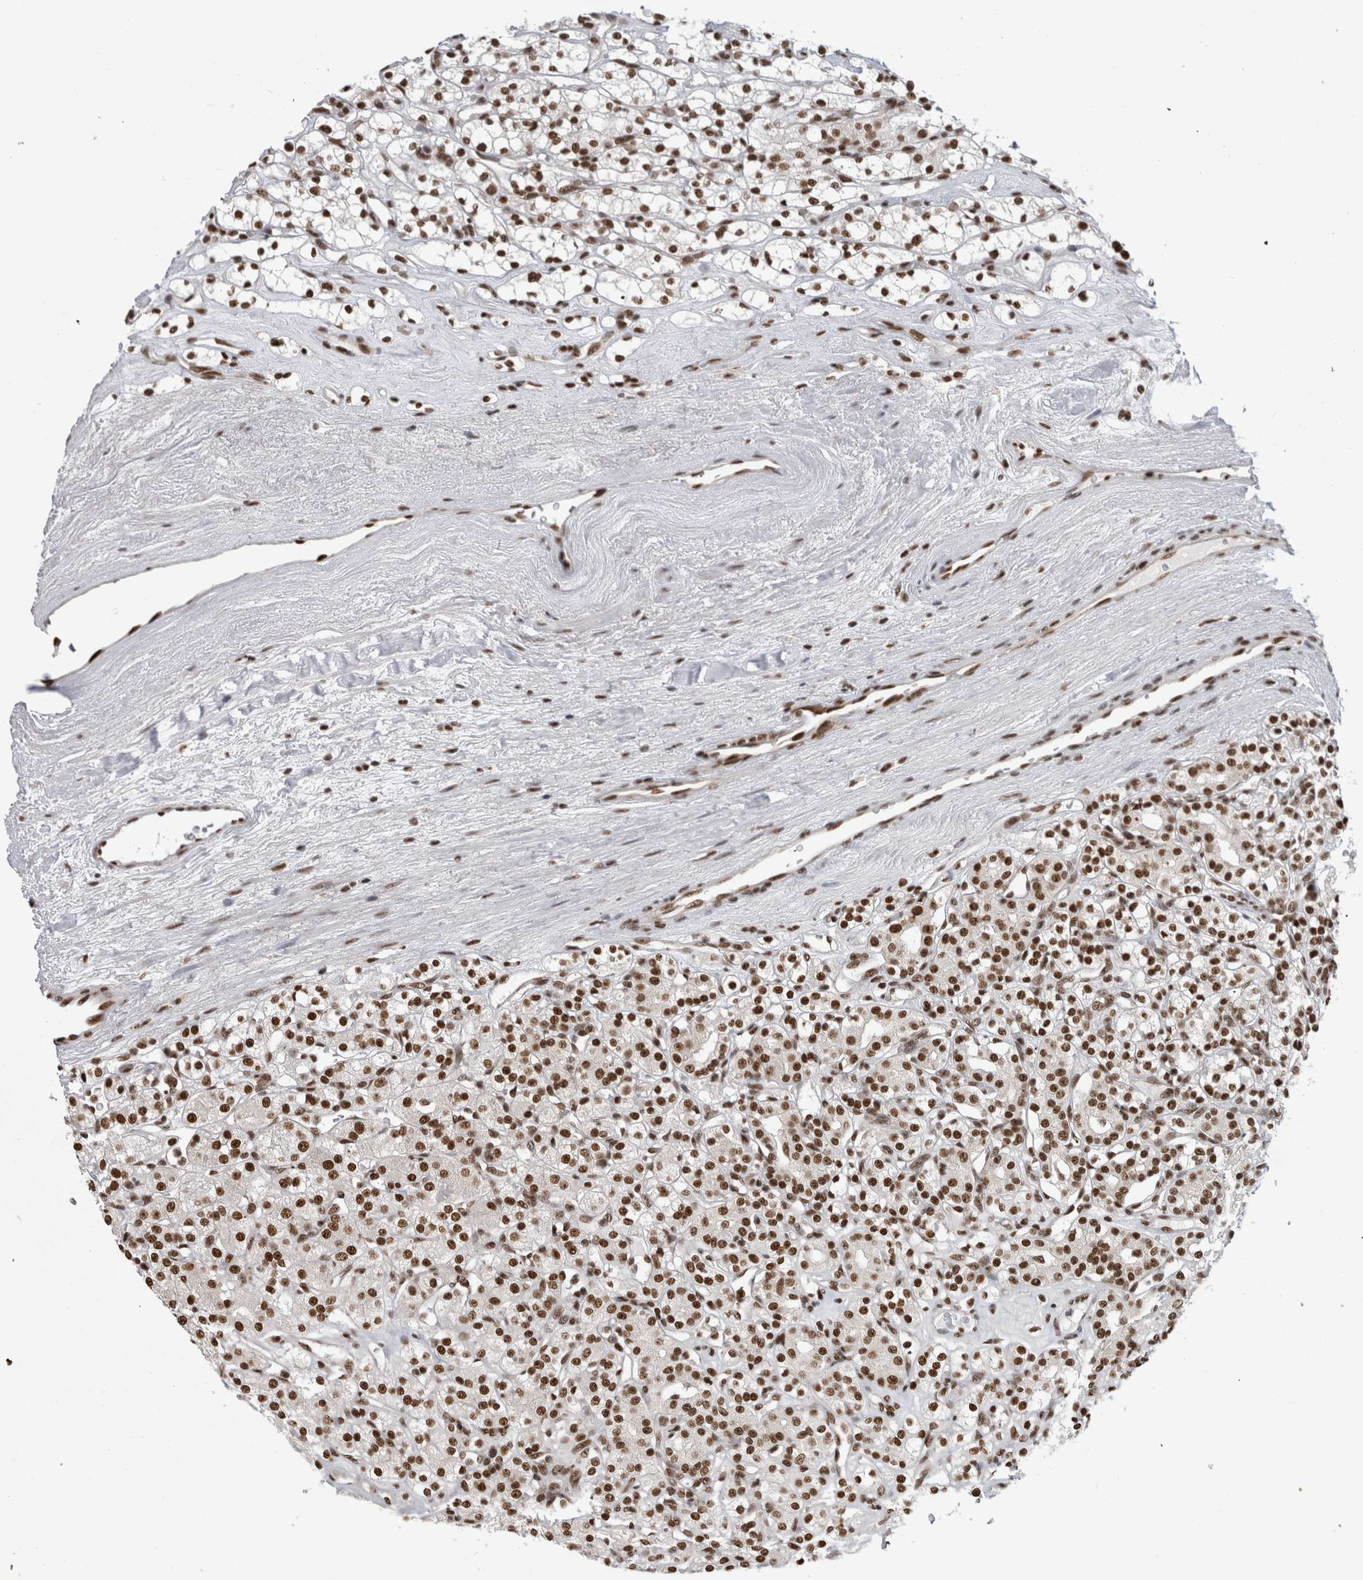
{"staining": {"intensity": "strong", "quantity": ">75%", "location": "nuclear"}, "tissue": "renal cancer", "cell_type": "Tumor cells", "image_type": "cancer", "snomed": [{"axis": "morphology", "description": "Adenocarcinoma, NOS"}, {"axis": "topography", "description": "Kidney"}], "caption": "The immunohistochemical stain highlights strong nuclear expression in tumor cells of renal adenocarcinoma tissue.", "gene": "ZSCAN2", "patient": {"sex": "male", "age": 77}}